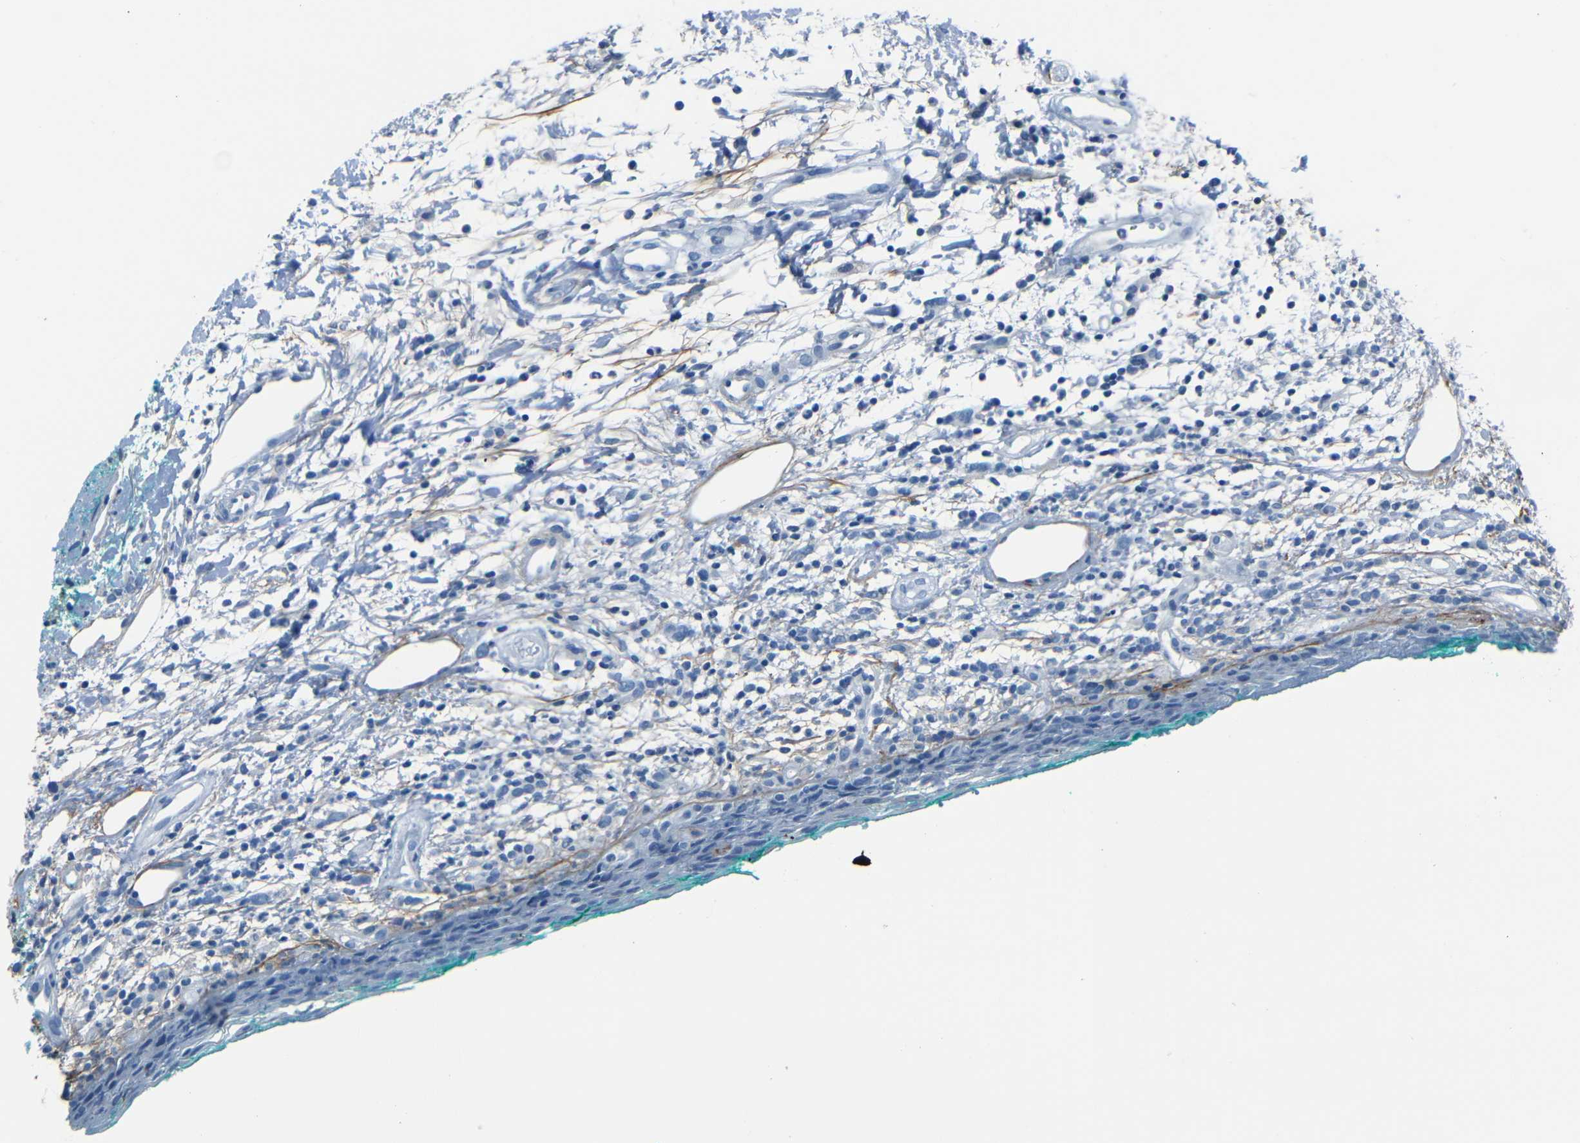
{"staining": {"intensity": "negative", "quantity": "none", "location": "none"}, "tissue": "oral mucosa", "cell_type": "Squamous epithelial cells", "image_type": "normal", "snomed": [{"axis": "morphology", "description": "Normal tissue, NOS"}, {"axis": "topography", "description": "Skeletal muscle"}, {"axis": "topography", "description": "Oral tissue"}, {"axis": "topography", "description": "Peripheral nerve tissue"}], "caption": "This is a micrograph of immunohistochemistry staining of benign oral mucosa, which shows no expression in squamous epithelial cells.", "gene": "FBN2", "patient": {"sex": "female", "age": 84}}